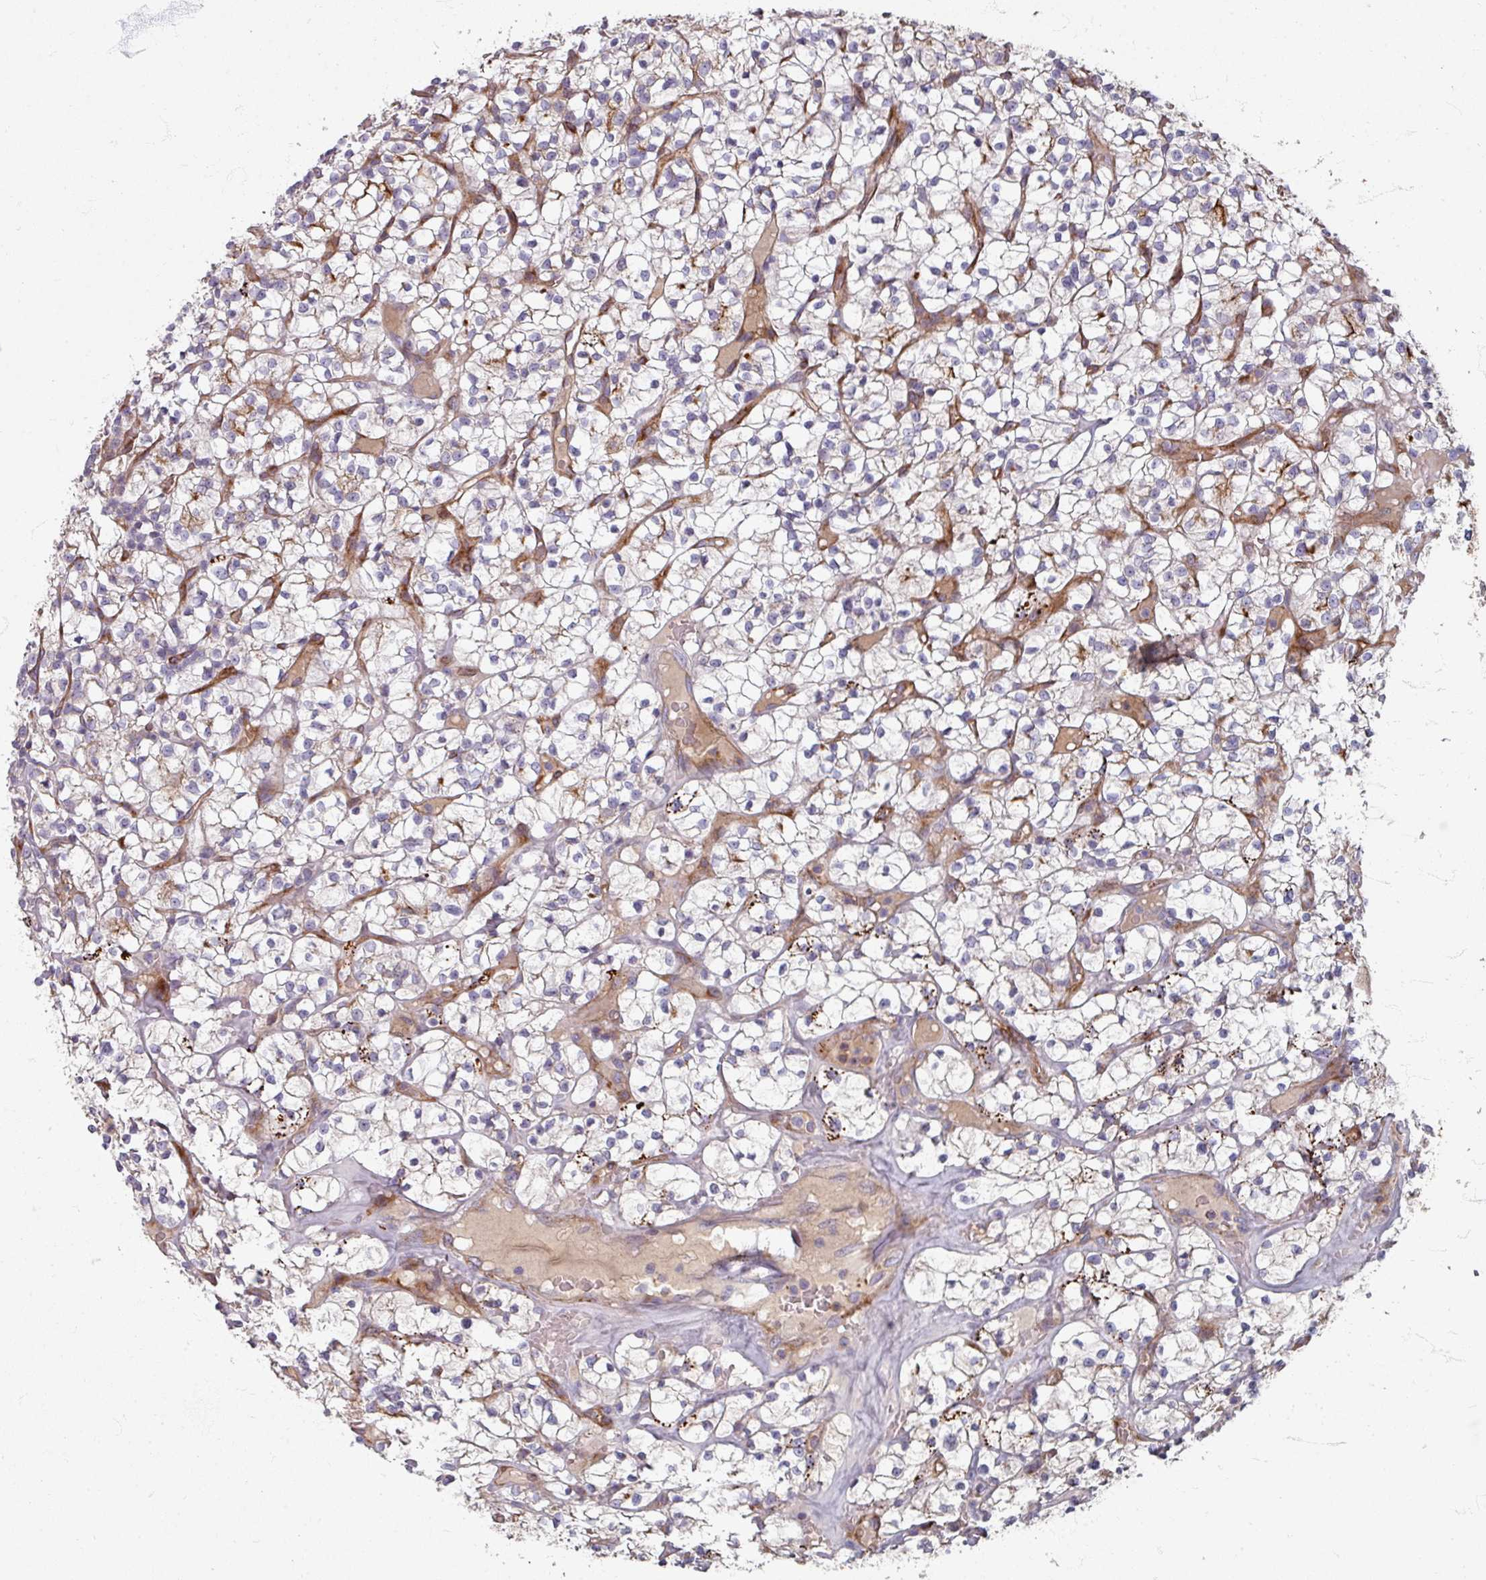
{"staining": {"intensity": "negative", "quantity": "none", "location": "none"}, "tissue": "renal cancer", "cell_type": "Tumor cells", "image_type": "cancer", "snomed": [{"axis": "morphology", "description": "Adenocarcinoma, NOS"}, {"axis": "topography", "description": "Kidney"}], "caption": "Immunohistochemical staining of human renal cancer (adenocarcinoma) exhibits no significant staining in tumor cells.", "gene": "GABARAPL1", "patient": {"sex": "female", "age": 64}}